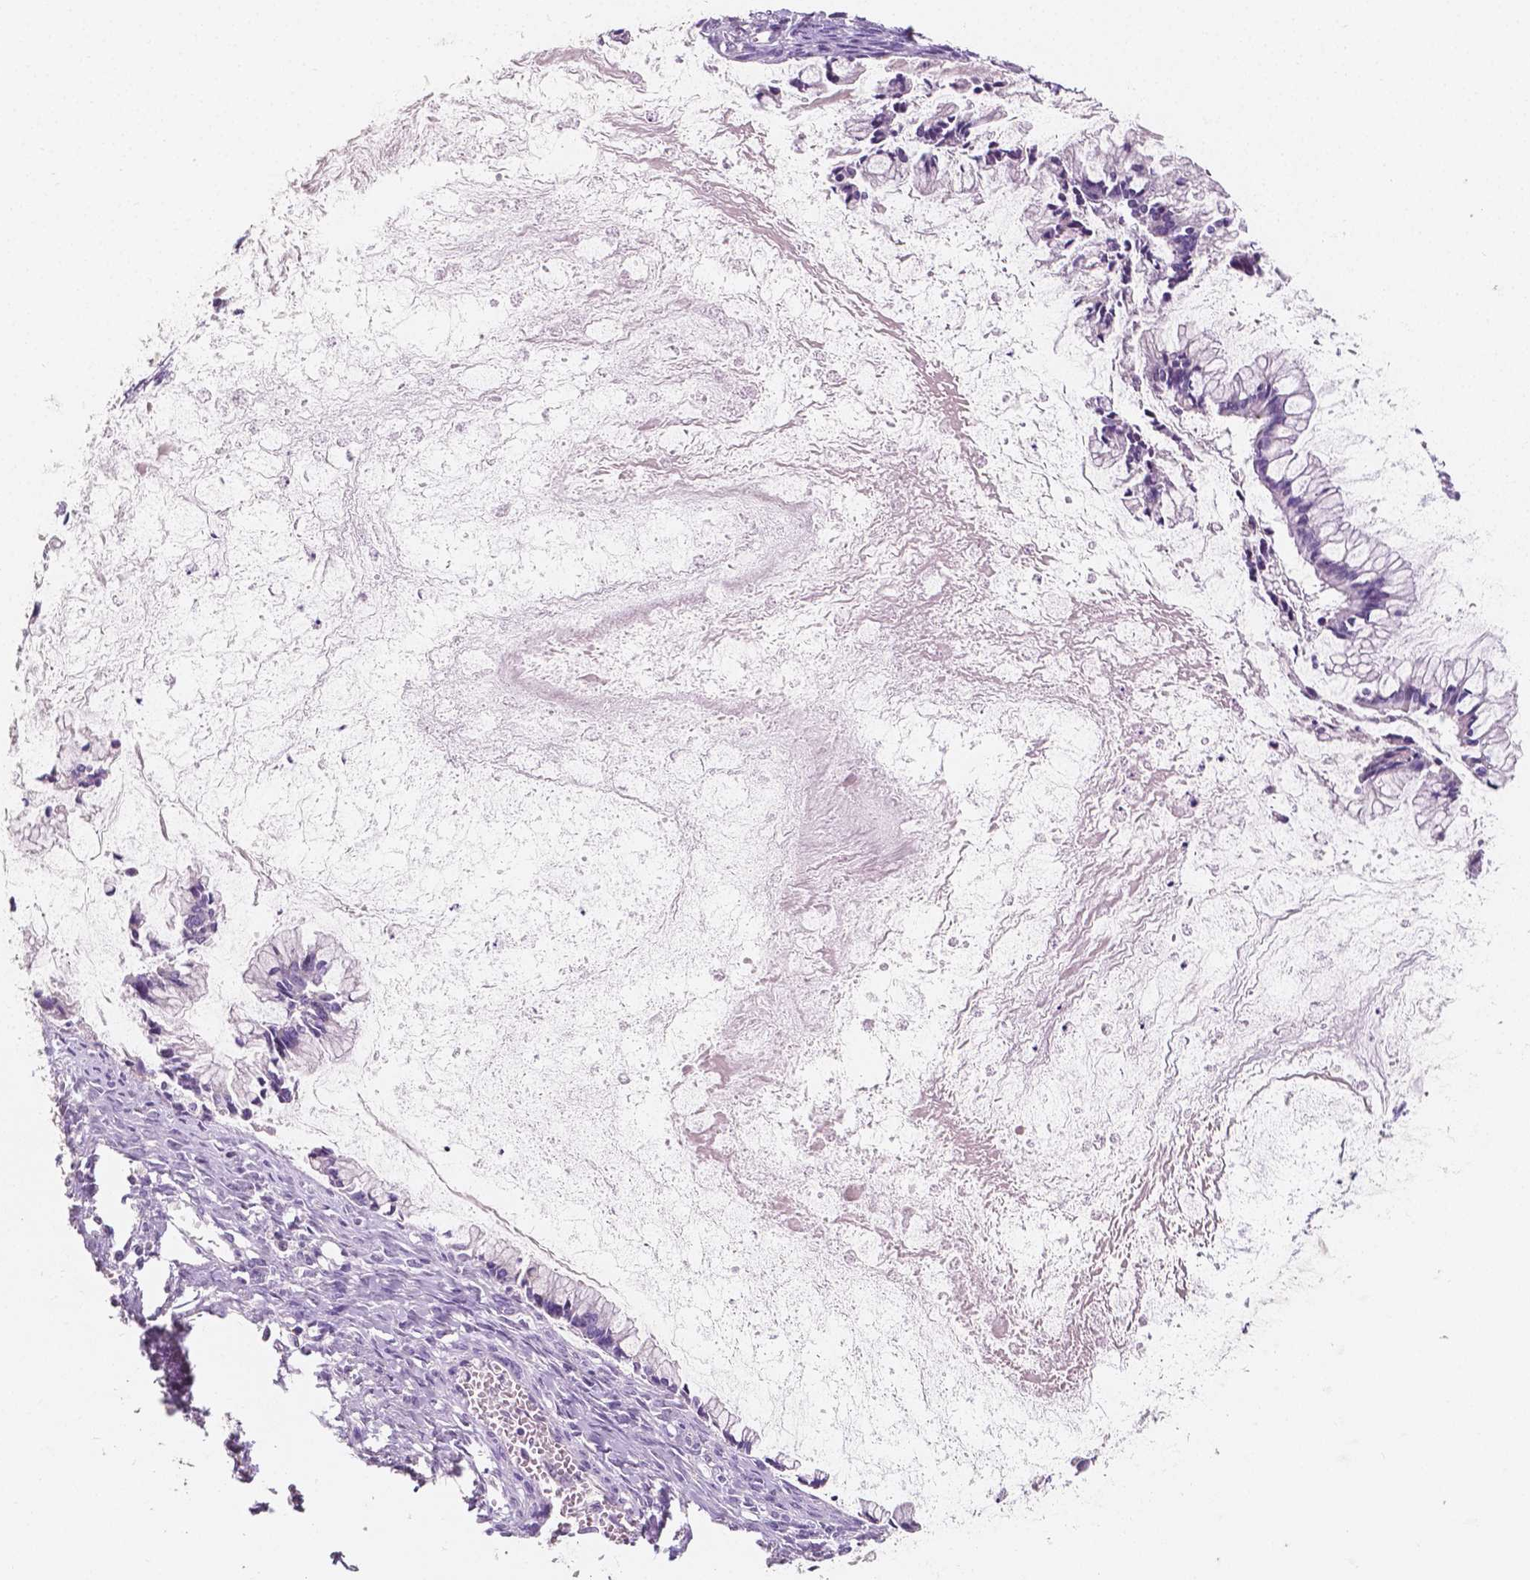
{"staining": {"intensity": "negative", "quantity": "none", "location": "none"}, "tissue": "ovarian cancer", "cell_type": "Tumor cells", "image_type": "cancer", "snomed": [{"axis": "morphology", "description": "Cystadenocarcinoma, mucinous, NOS"}, {"axis": "topography", "description": "Ovary"}], "caption": "Tumor cells show no significant expression in ovarian cancer. (DAB immunohistochemistry visualized using brightfield microscopy, high magnification).", "gene": "TAL1", "patient": {"sex": "female", "age": 67}}